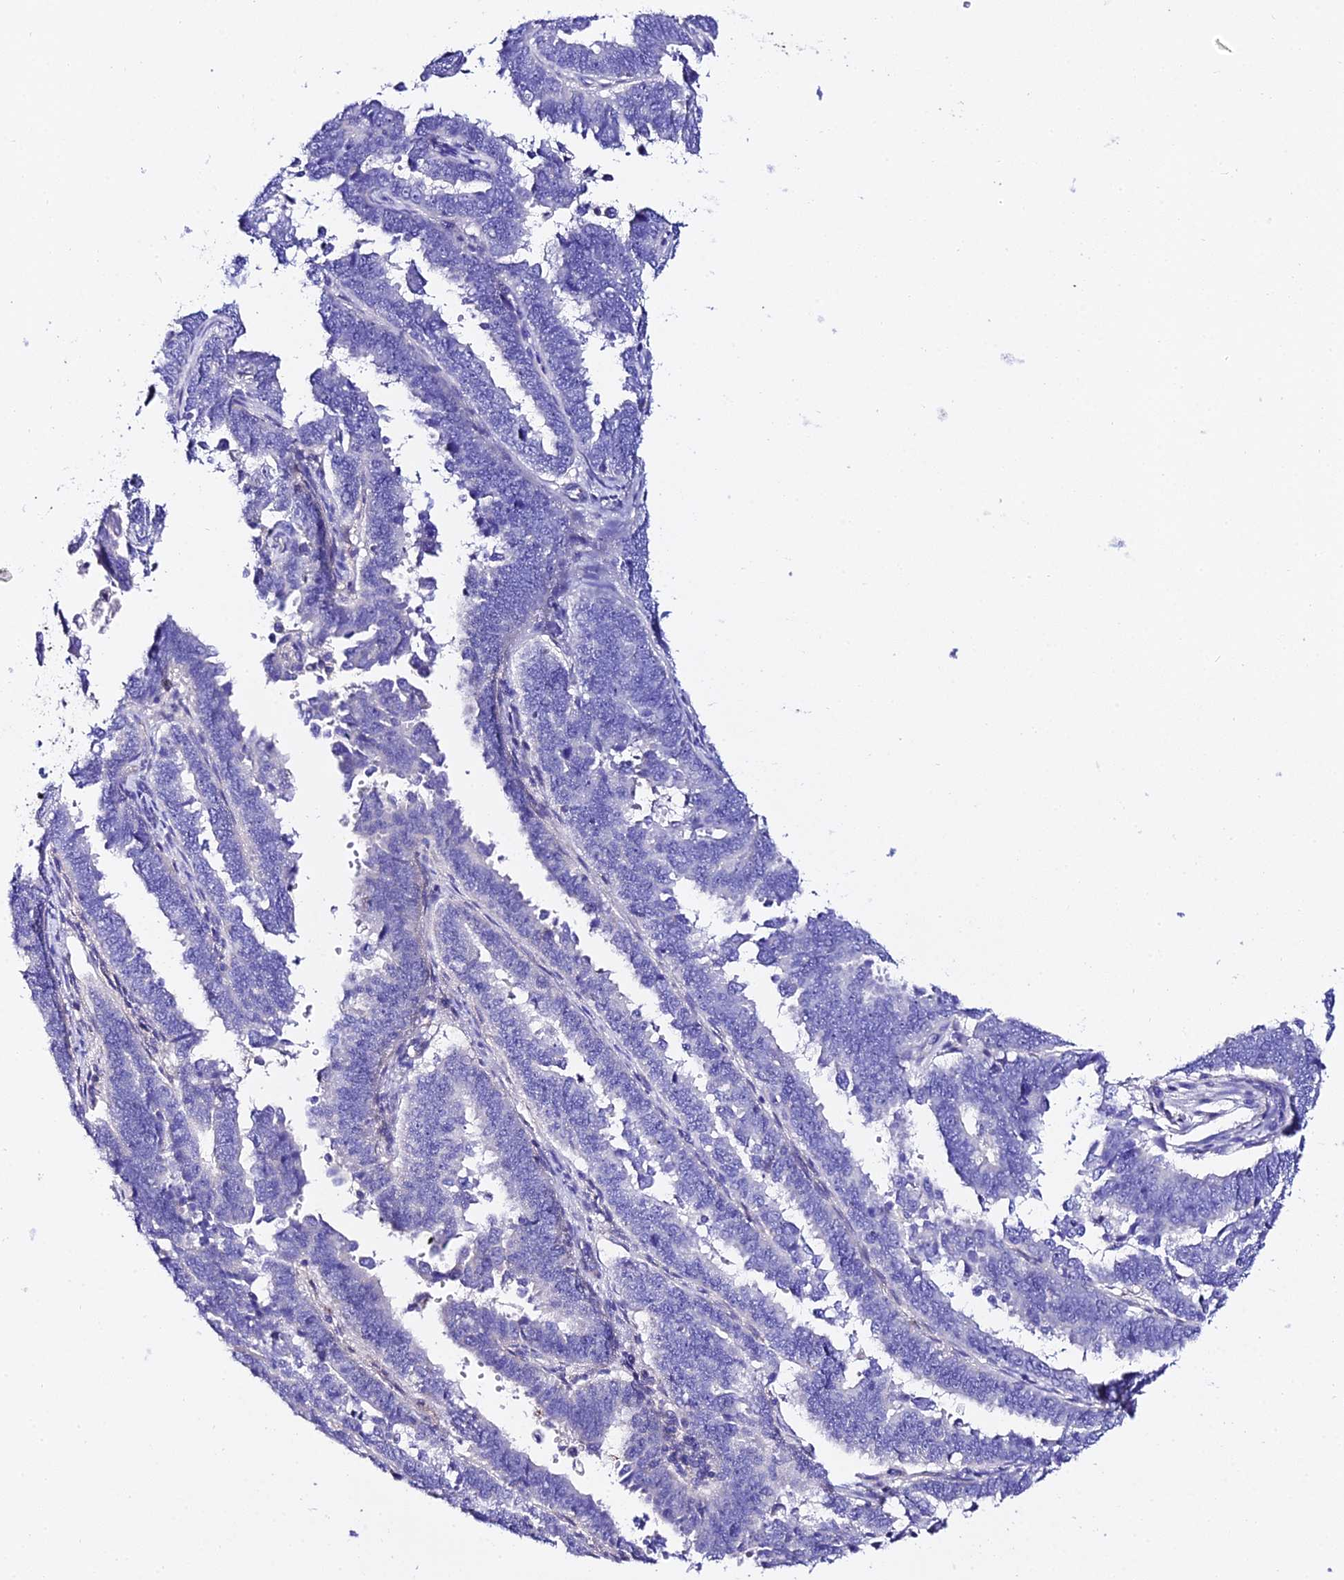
{"staining": {"intensity": "negative", "quantity": "none", "location": "none"}, "tissue": "endometrial cancer", "cell_type": "Tumor cells", "image_type": "cancer", "snomed": [{"axis": "morphology", "description": "Adenocarcinoma, NOS"}, {"axis": "topography", "description": "Endometrium"}], "caption": "This is an IHC histopathology image of human endometrial cancer (adenocarcinoma). There is no staining in tumor cells.", "gene": "TMEM117", "patient": {"sex": "female", "age": 75}}